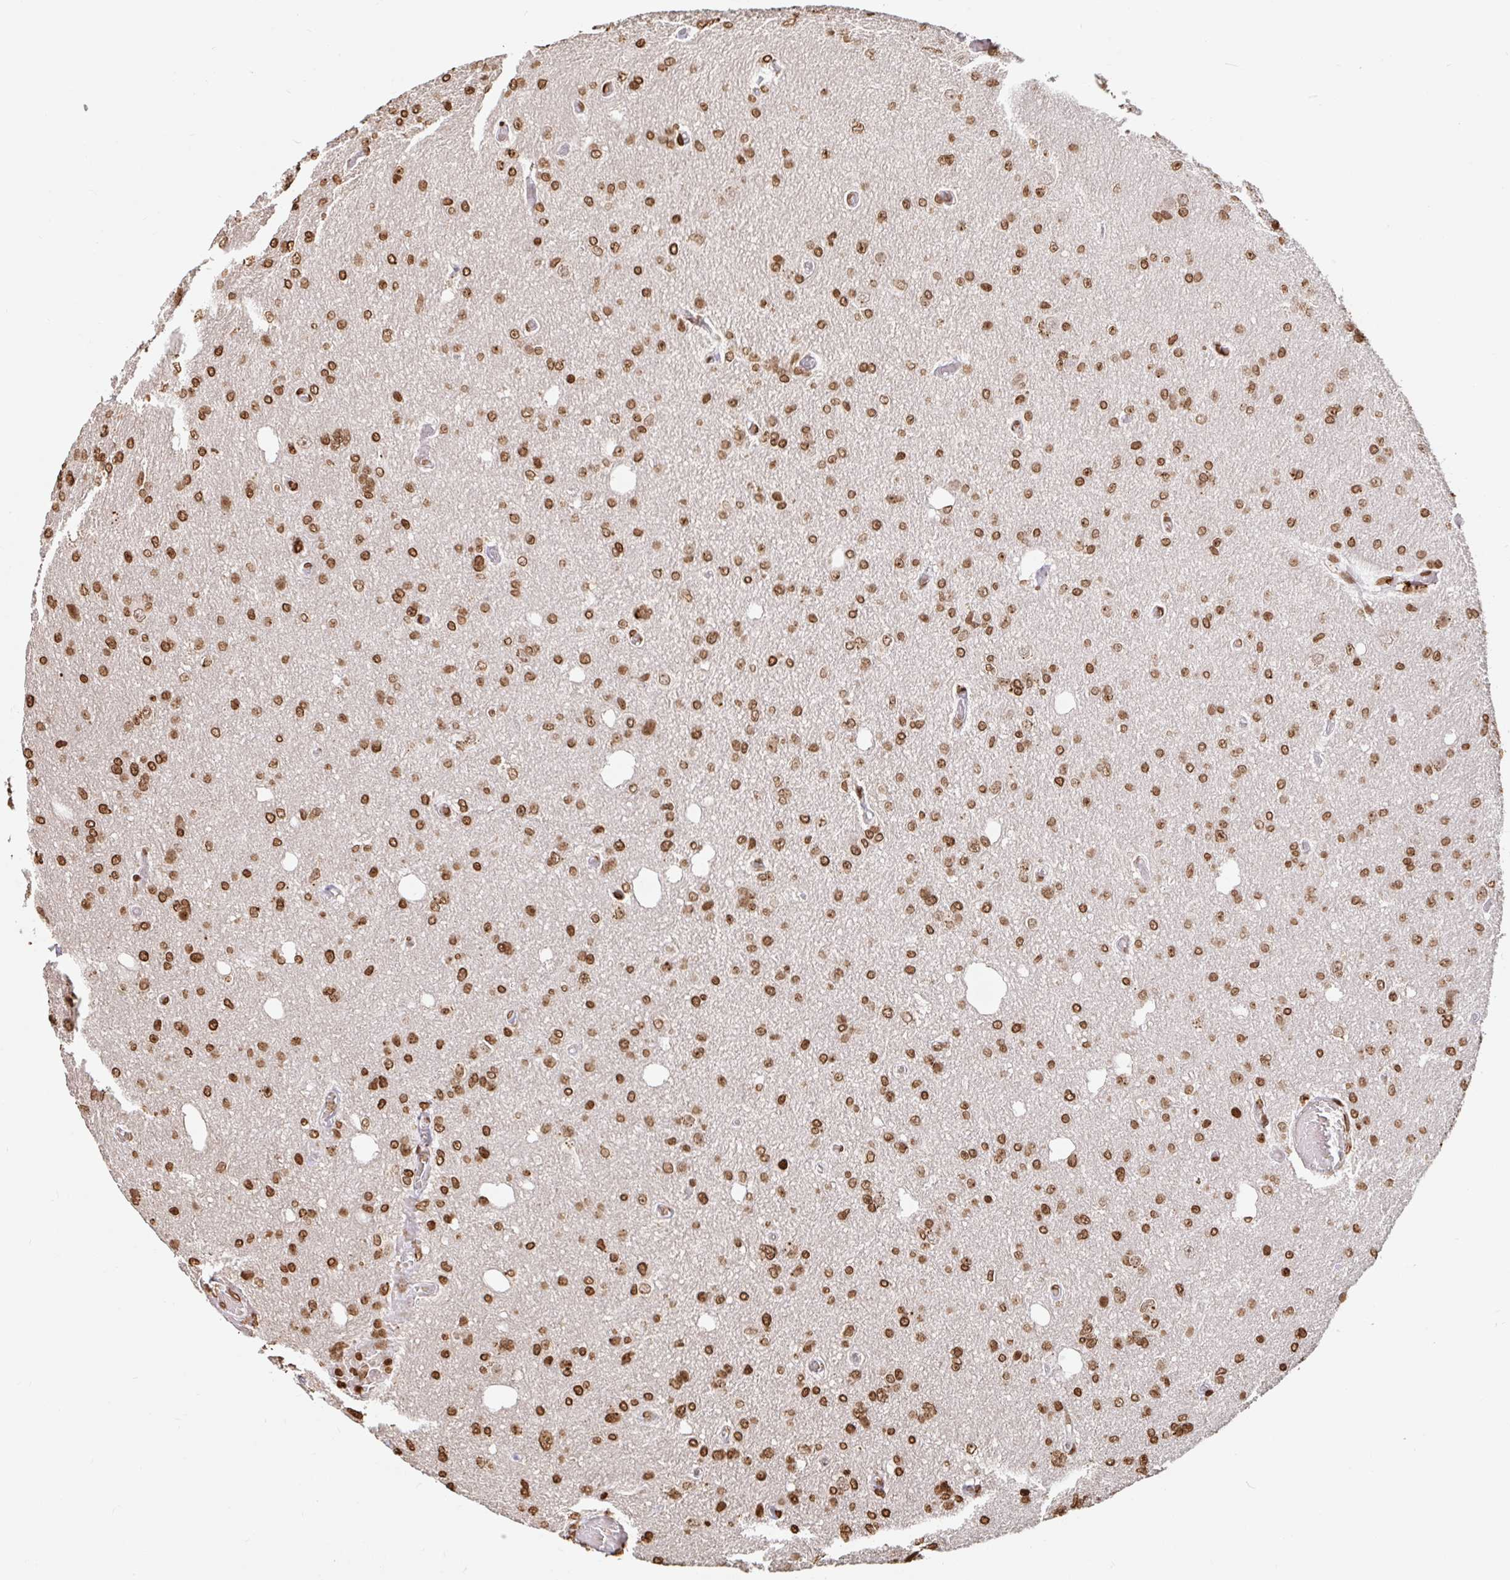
{"staining": {"intensity": "moderate", "quantity": ">75%", "location": "nuclear"}, "tissue": "glioma", "cell_type": "Tumor cells", "image_type": "cancer", "snomed": [{"axis": "morphology", "description": "Glioma, malignant, Low grade"}, {"axis": "topography", "description": "Brain"}], "caption": "Approximately >75% of tumor cells in low-grade glioma (malignant) display moderate nuclear protein positivity as visualized by brown immunohistochemical staining.", "gene": "H2BC5", "patient": {"sex": "male", "age": 26}}